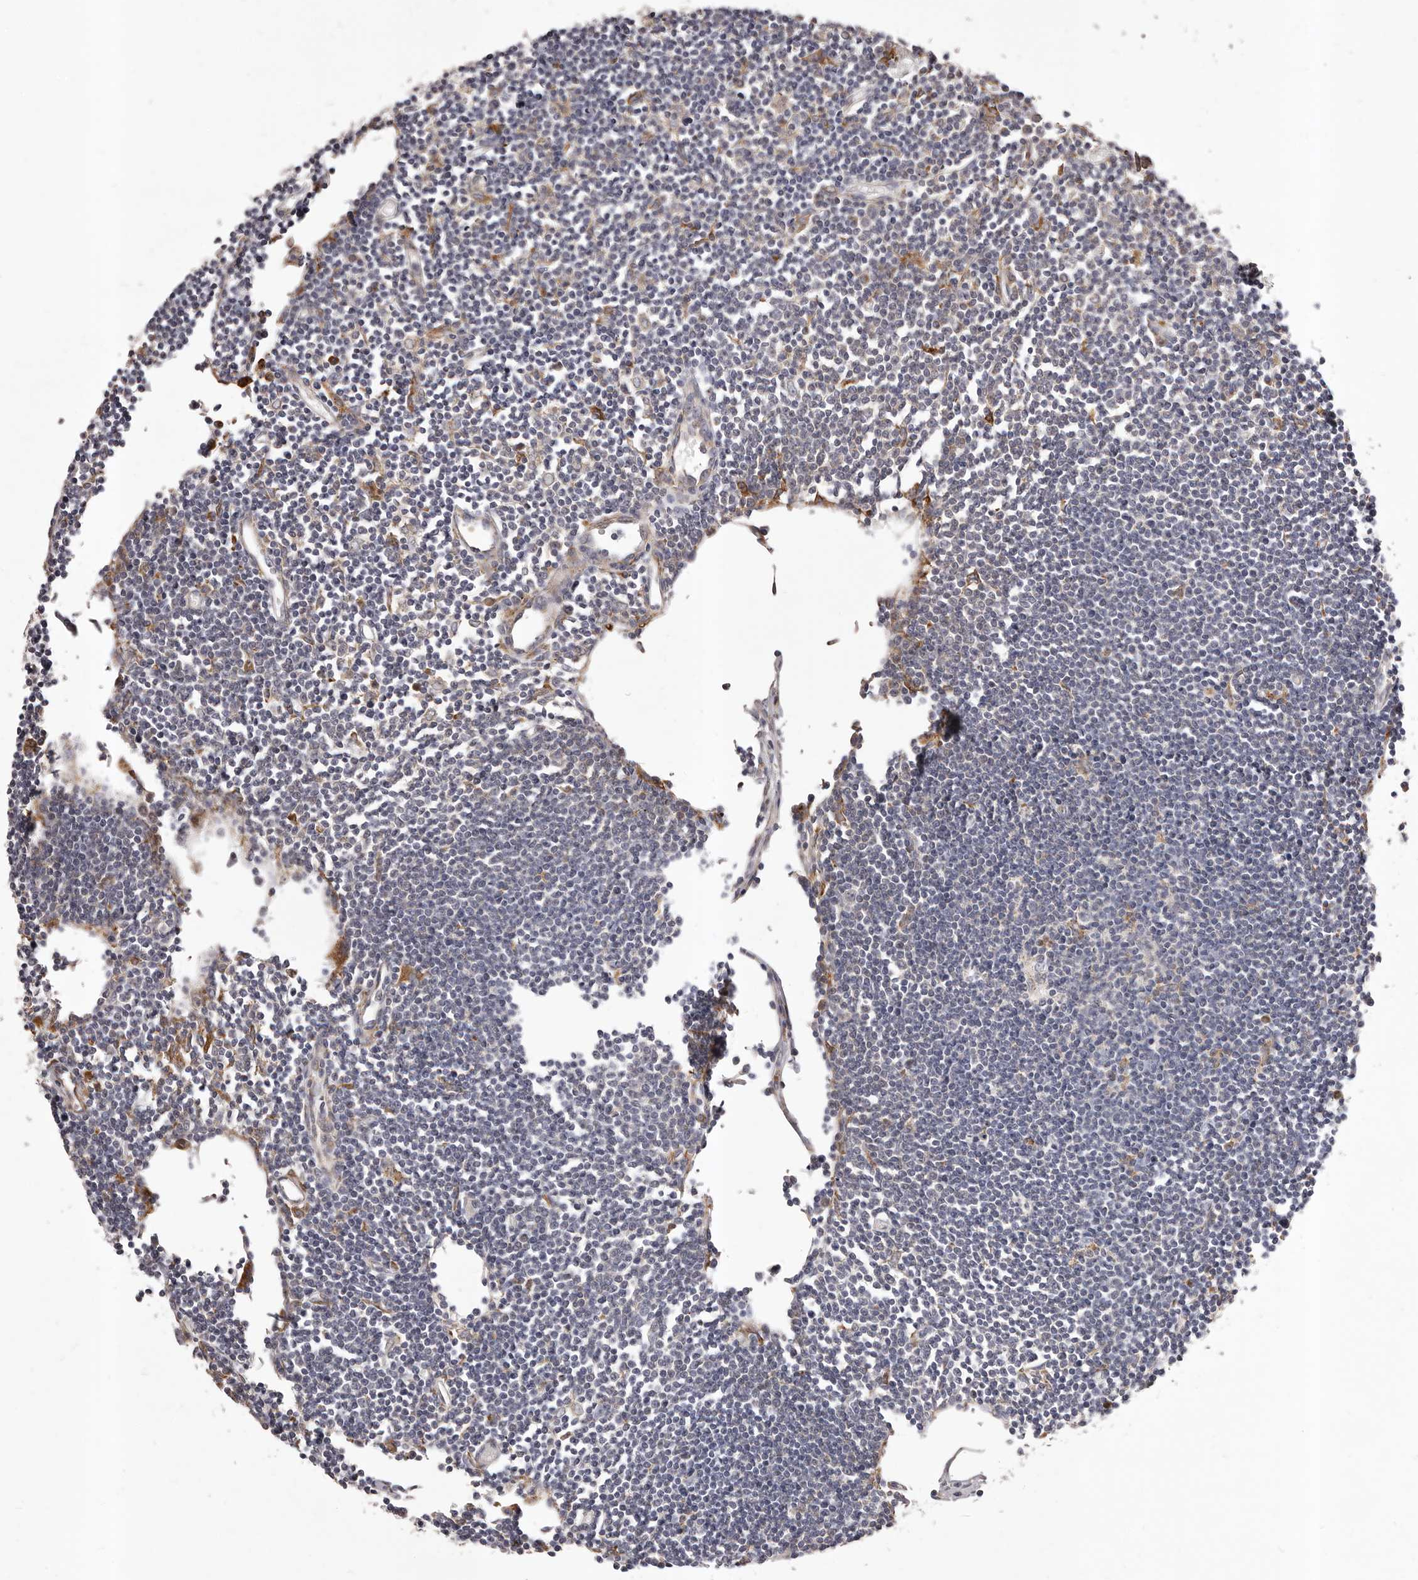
{"staining": {"intensity": "negative", "quantity": "none", "location": "none"}, "tissue": "lymph node", "cell_type": "Germinal center cells", "image_type": "normal", "snomed": [{"axis": "morphology", "description": "Normal tissue, NOS"}, {"axis": "topography", "description": "Lymph node"}], "caption": "This photomicrograph is of normal lymph node stained with immunohistochemistry to label a protein in brown with the nuclei are counter-stained blue. There is no staining in germinal center cells. Nuclei are stained in blue.", "gene": "ALPK1", "patient": {"sex": "female", "age": 11}}